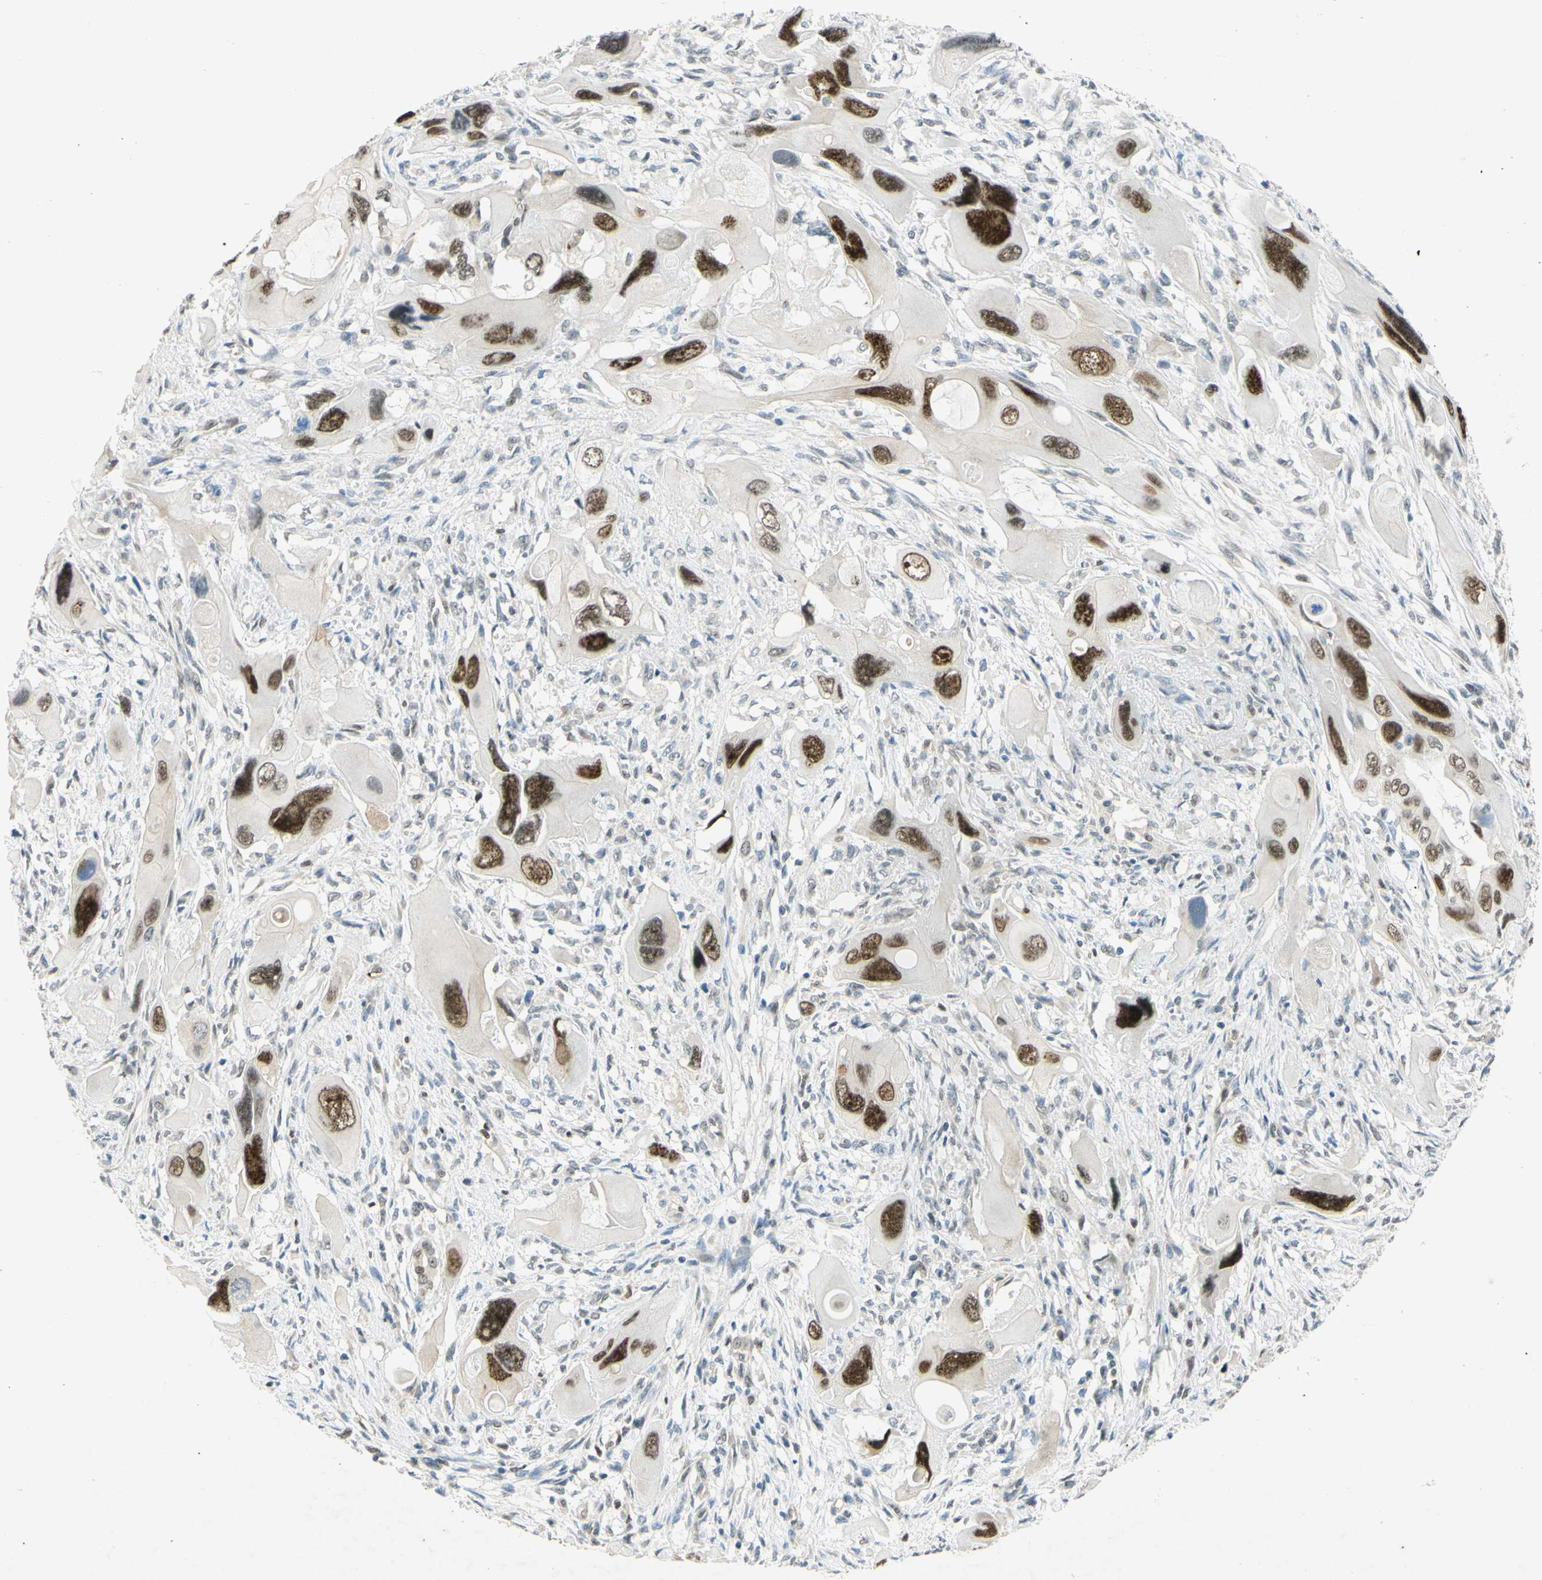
{"staining": {"intensity": "strong", "quantity": ">75%", "location": "nuclear"}, "tissue": "pancreatic cancer", "cell_type": "Tumor cells", "image_type": "cancer", "snomed": [{"axis": "morphology", "description": "Adenocarcinoma, NOS"}, {"axis": "topography", "description": "Pancreas"}], "caption": "Immunohistochemistry histopathology image of pancreatic cancer stained for a protein (brown), which exhibits high levels of strong nuclear expression in approximately >75% of tumor cells.", "gene": "POLB", "patient": {"sex": "male", "age": 73}}